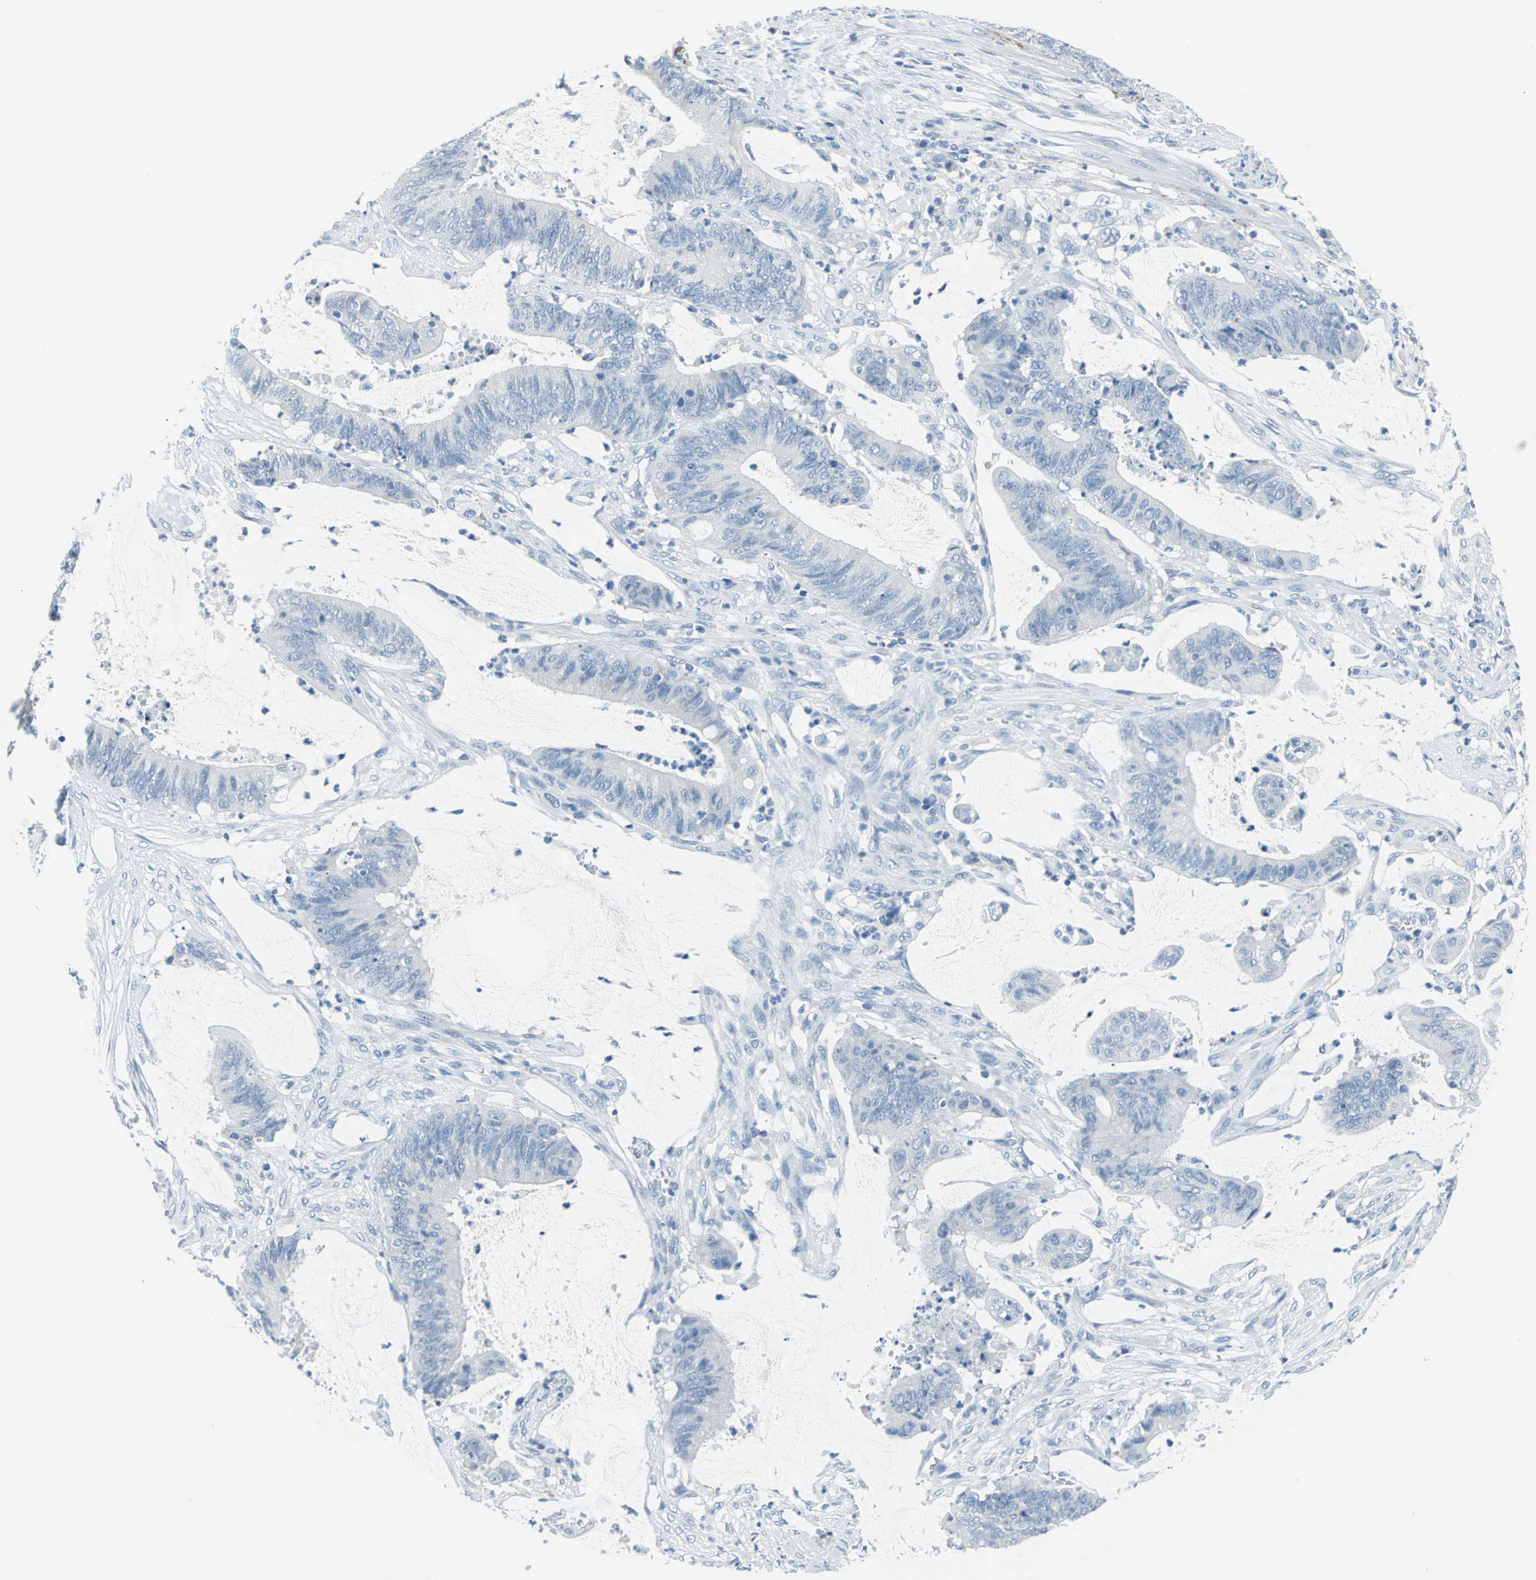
{"staining": {"intensity": "negative", "quantity": "none", "location": "none"}, "tissue": "colorectal cancer", "cell_type": "Tumor cells", "image_type": "cancer", "snomed": [{"axis": "morphology", "description": "Adenocarcinoma, NOS"}, {"axis": "topography", "description": "Rectum"}], "caption": "Immunohistochemistry histopathology image of neoplastic tissue: human colorectal cancer (adenocarcinoma) stained with DAB (3,3'-diaminobenzidine) demonstrates no significant protein staining in tumor cells. Brightfield microscopy of immunohistochemistry (IHC) stained with DAB (3,3'-diaminobenzidine) (brown) and hematoxylin (blue), captured at high magnification.", "gene": "PKLR", "patient": {"sex": "female", "age": 66}}